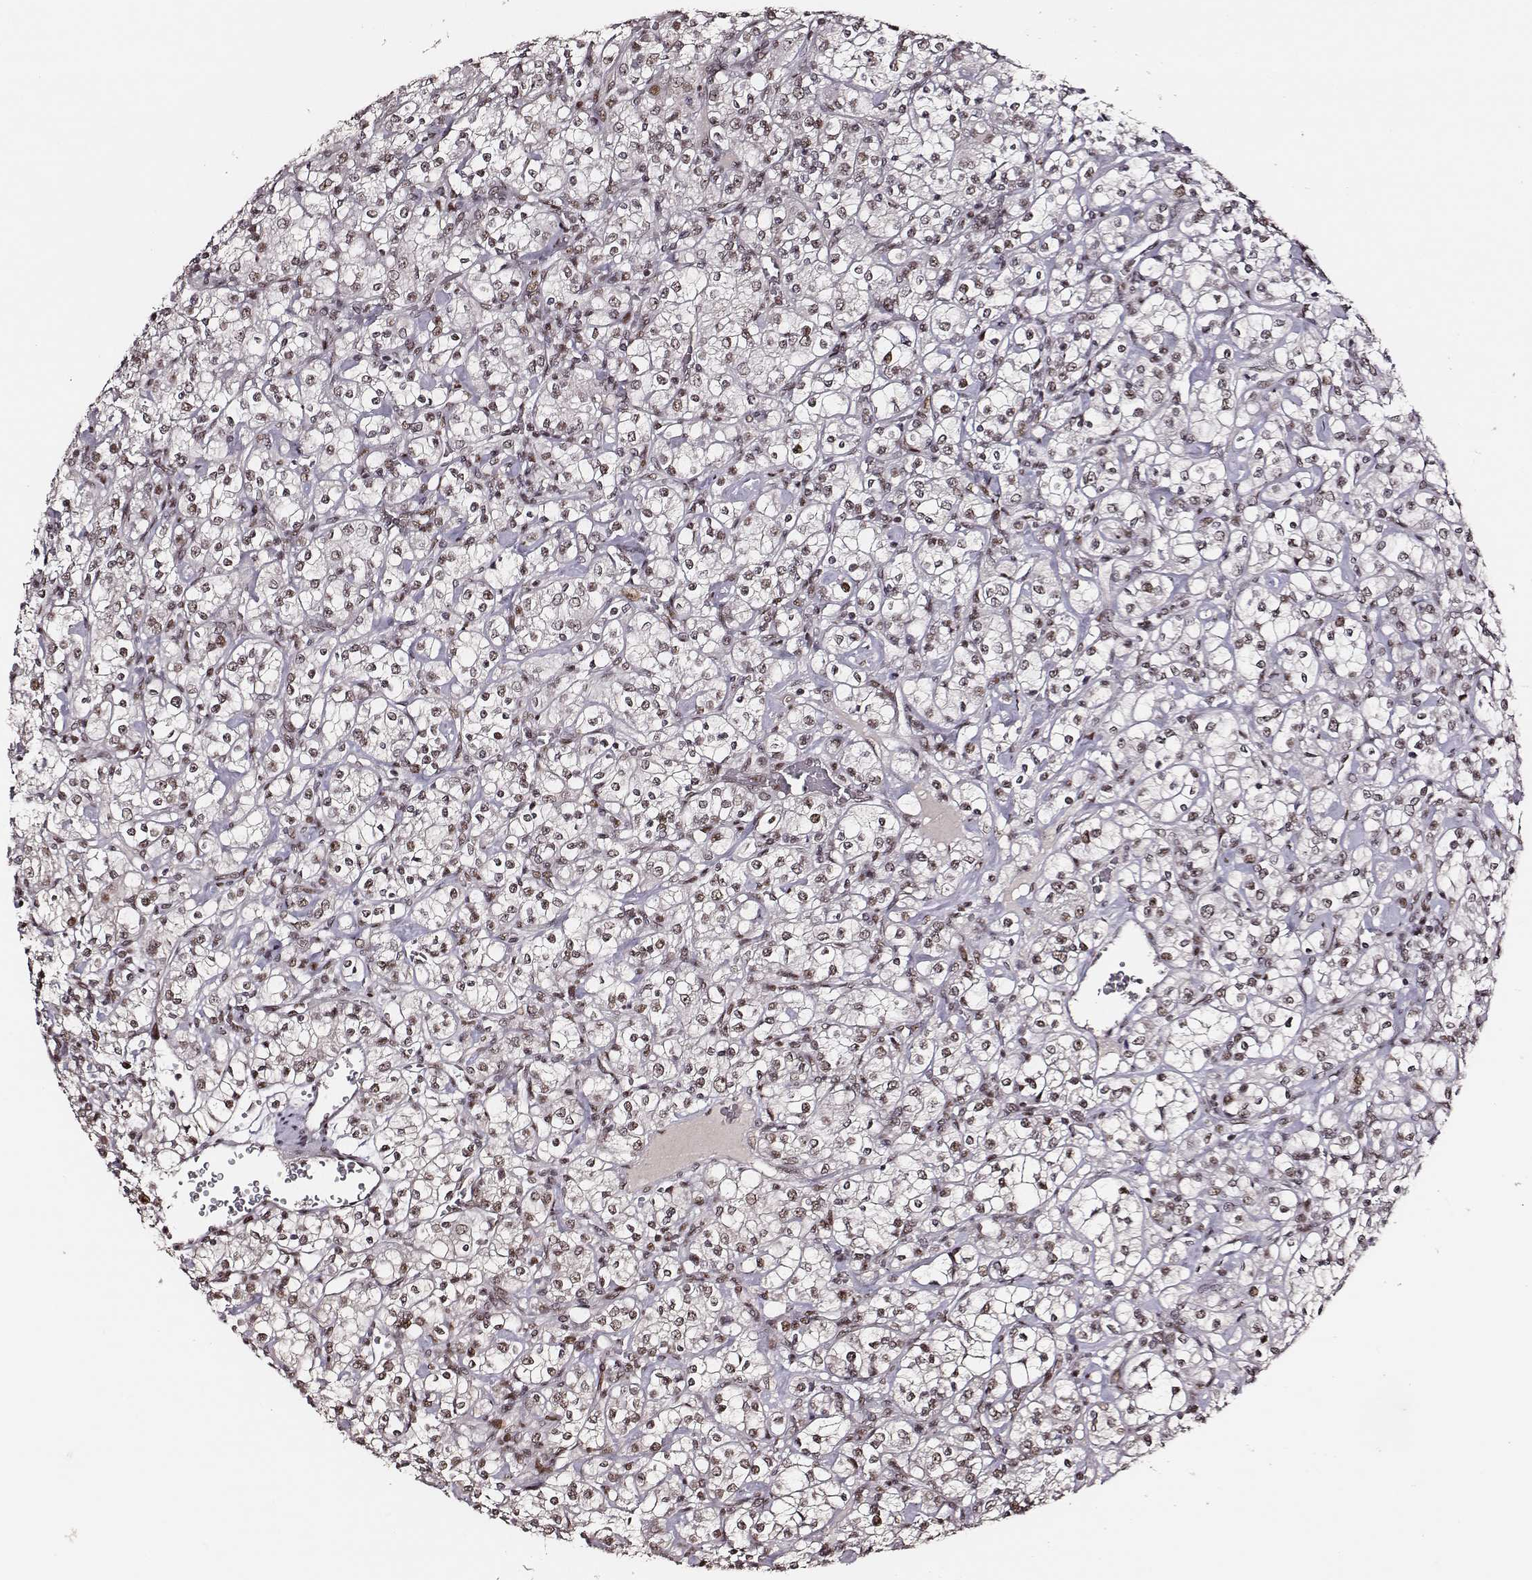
{"staining": {"intensity": "moderate", "quantity": ">75%", "location": "nuclear"}, "tissue": "renal cancer", "cell_type": "Tumor cells", "image_type": "cancer", "snomed": [{"axis": "morphology", "description": "Adenocarcinoma, NOS"}, {"axis": "topography", "description": "Kidney"}], "caption": "A brown stain highlights moderate nuclear staining of a protein in renal cancer (adenocarcinoma) tumor cells. (Brightfield microscopy of DAB IHC at high magnification).", "gene": "PPARA", "patient": {"sex": "male", "age": 77}}